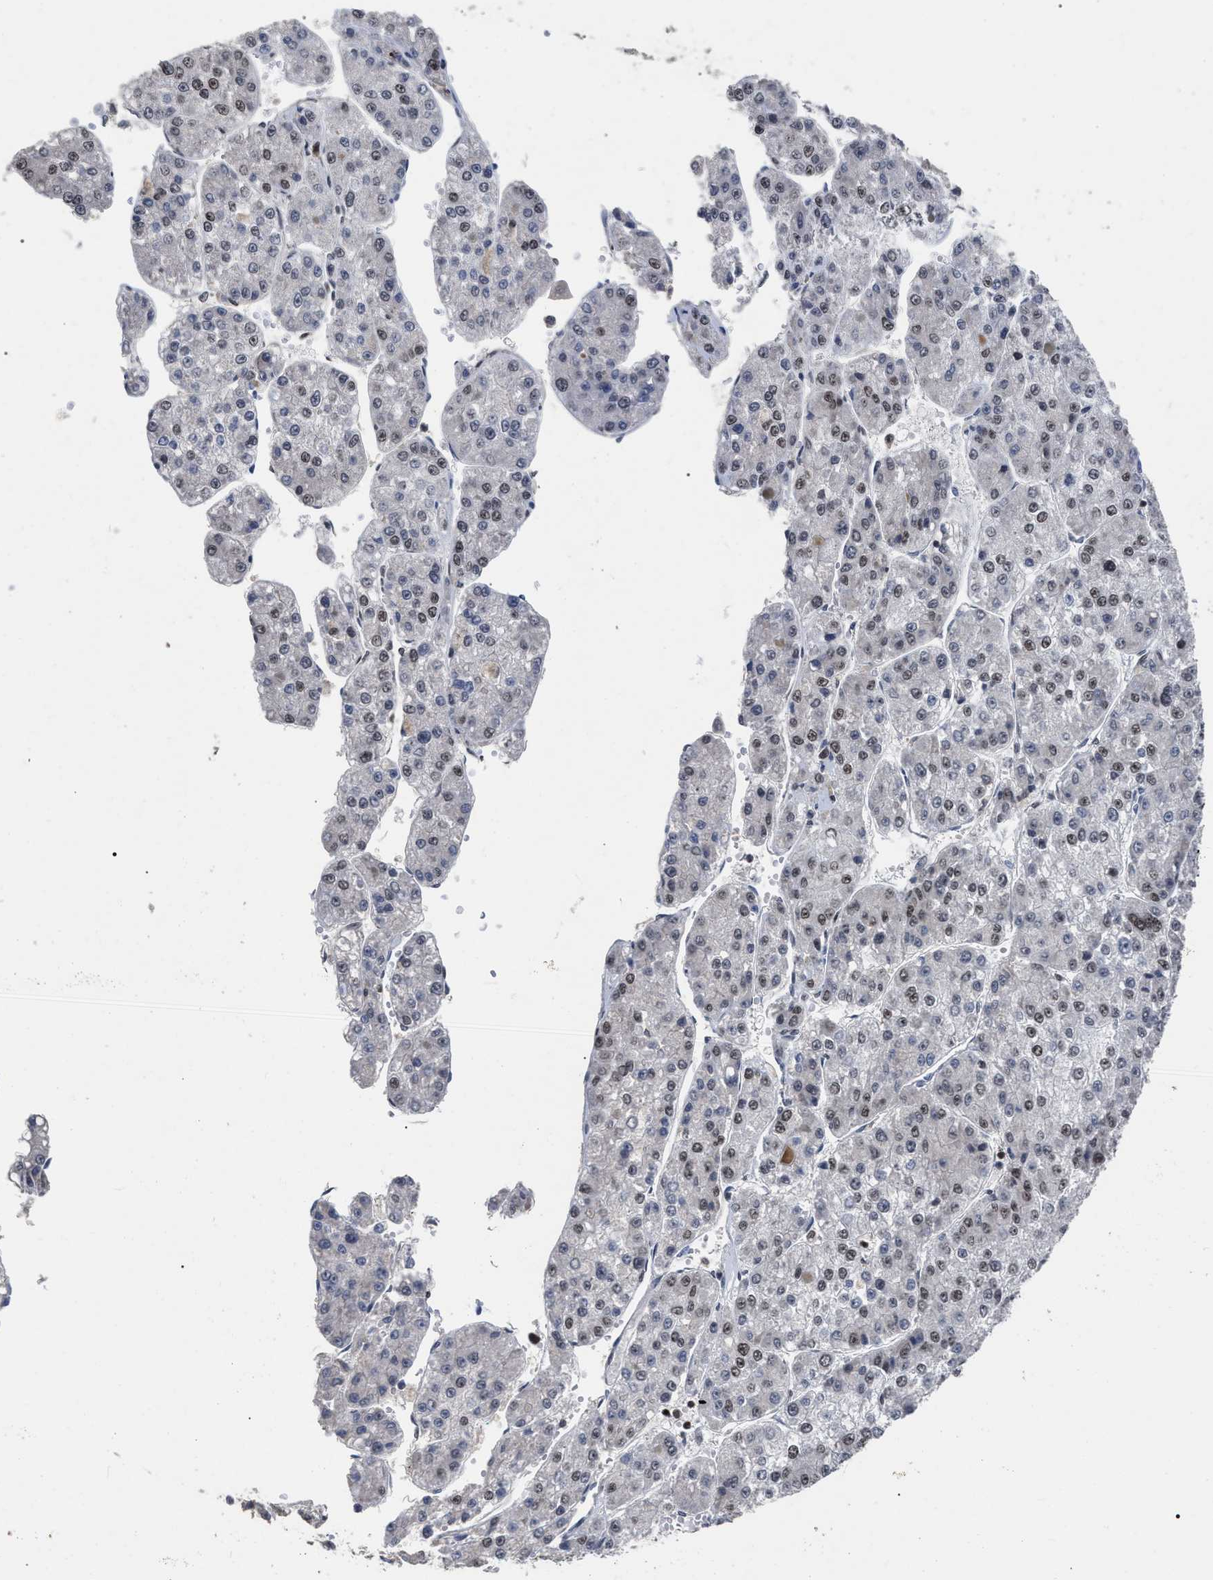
{"staining": {"intensity": "weak", "quantity": ">75%", "location": "nuclear"}, "tissue": "liver cancer", "cell_type": "Tumor cells", "image_type": "cancer", "snomed": [{"axis": "morphology", "description": "Carcinoma, Hepatocellular, NOS"}, {"axis": "topography", "description": "Liver"}], "caption": "Human liver cancer (hepatocellular carcinoma) stained with a protein marker demonstrates weak staining in tumor cells.", "gene": "JAZF1", "patient": {"sex": "female", "age": 73}}